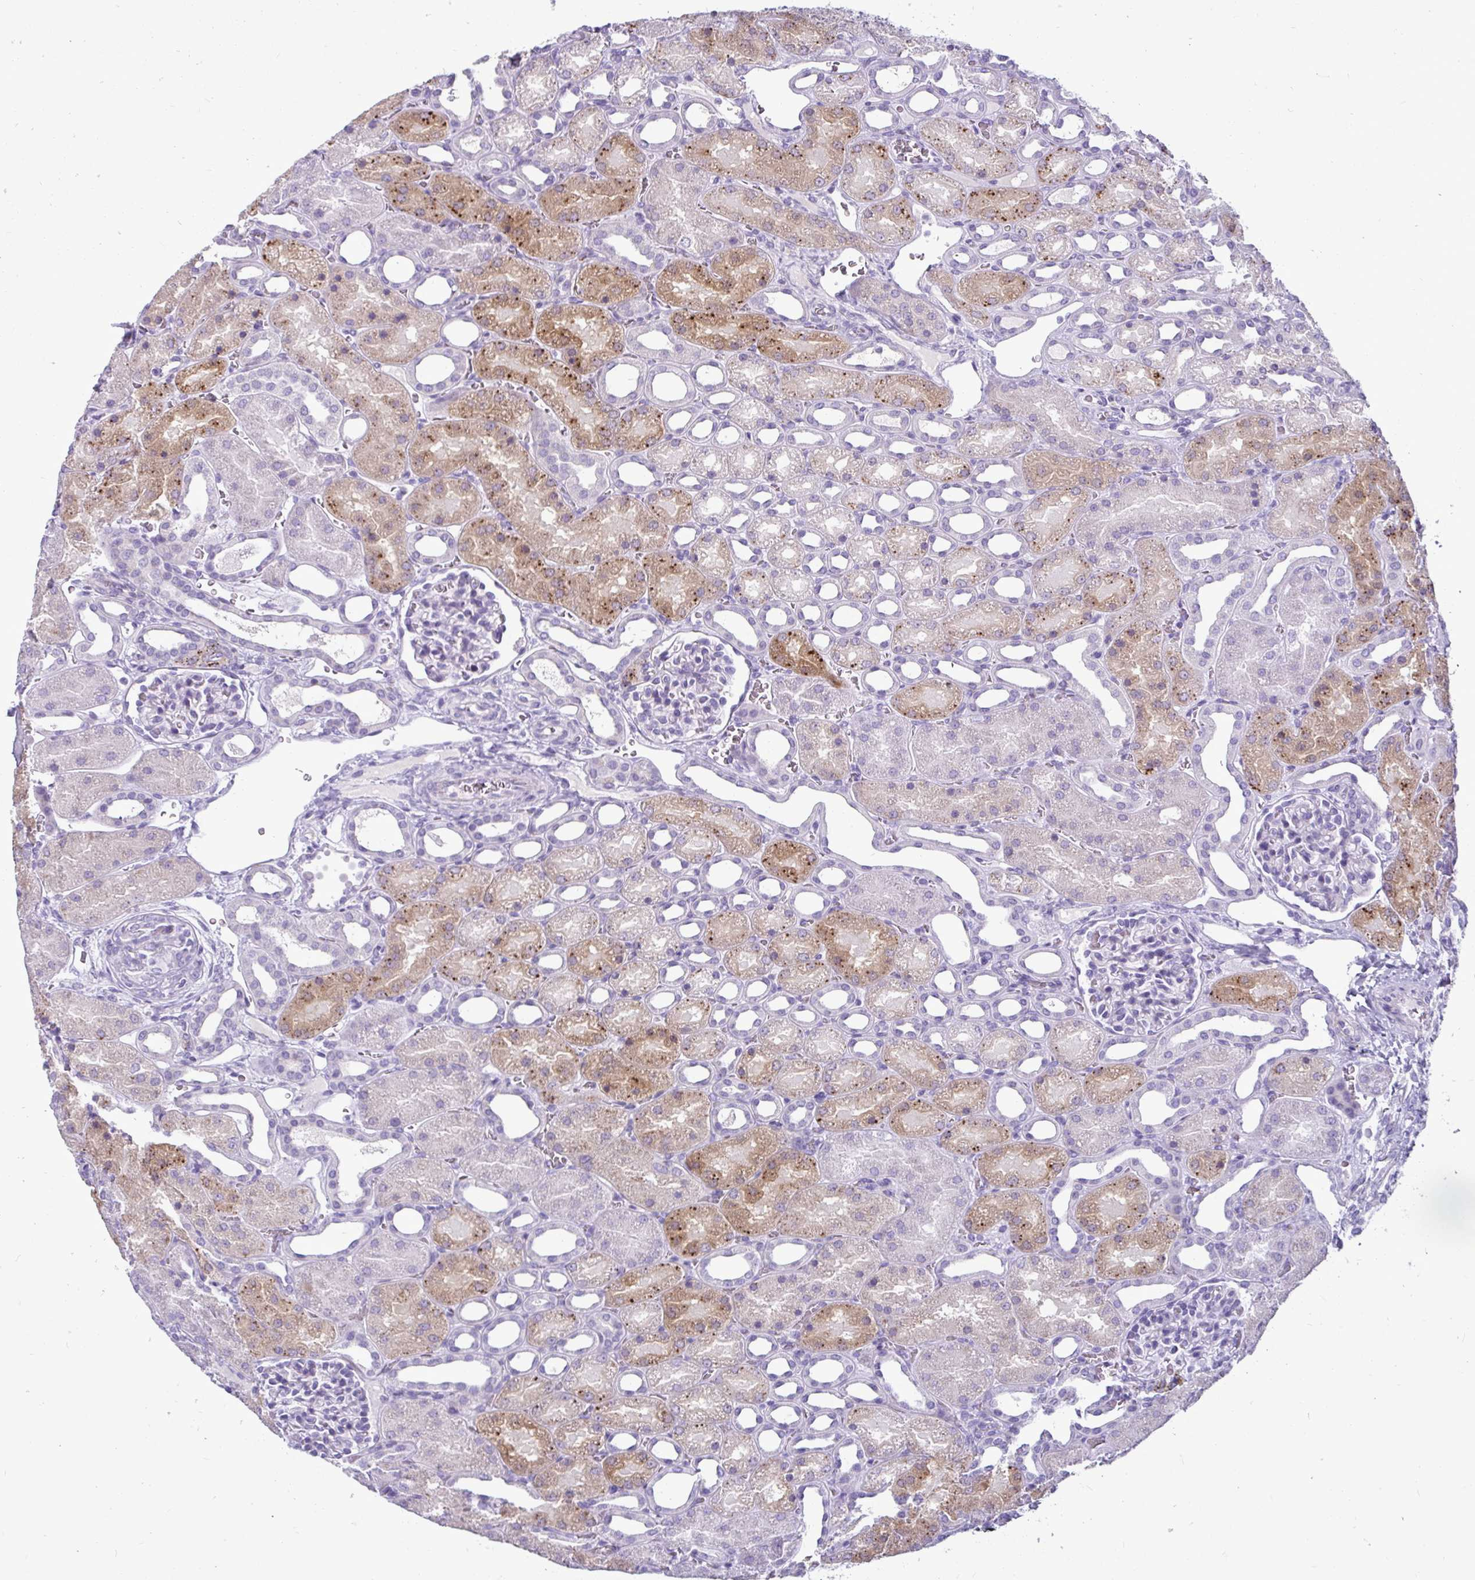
{"staining": {"intensity": "negative", "quantity": "none", "location": "none"}, "tissue": "kidney", "cell_type": "Cells in glomeruli", "image_type": "normal", "snomed": [{"axis": "morphology", "description": "Normal tissue, NOS"}, {"axis": "topography", "description": "Kidney"}], "caption": "This image is of unremarkable kidney stained with IHC to label a protein in brown with the nuclei are counter-stained blue. There is no staining in cells in glomeruli.", "gene": "CTSZ", "patient": {"sex": "male", "age": 2}}